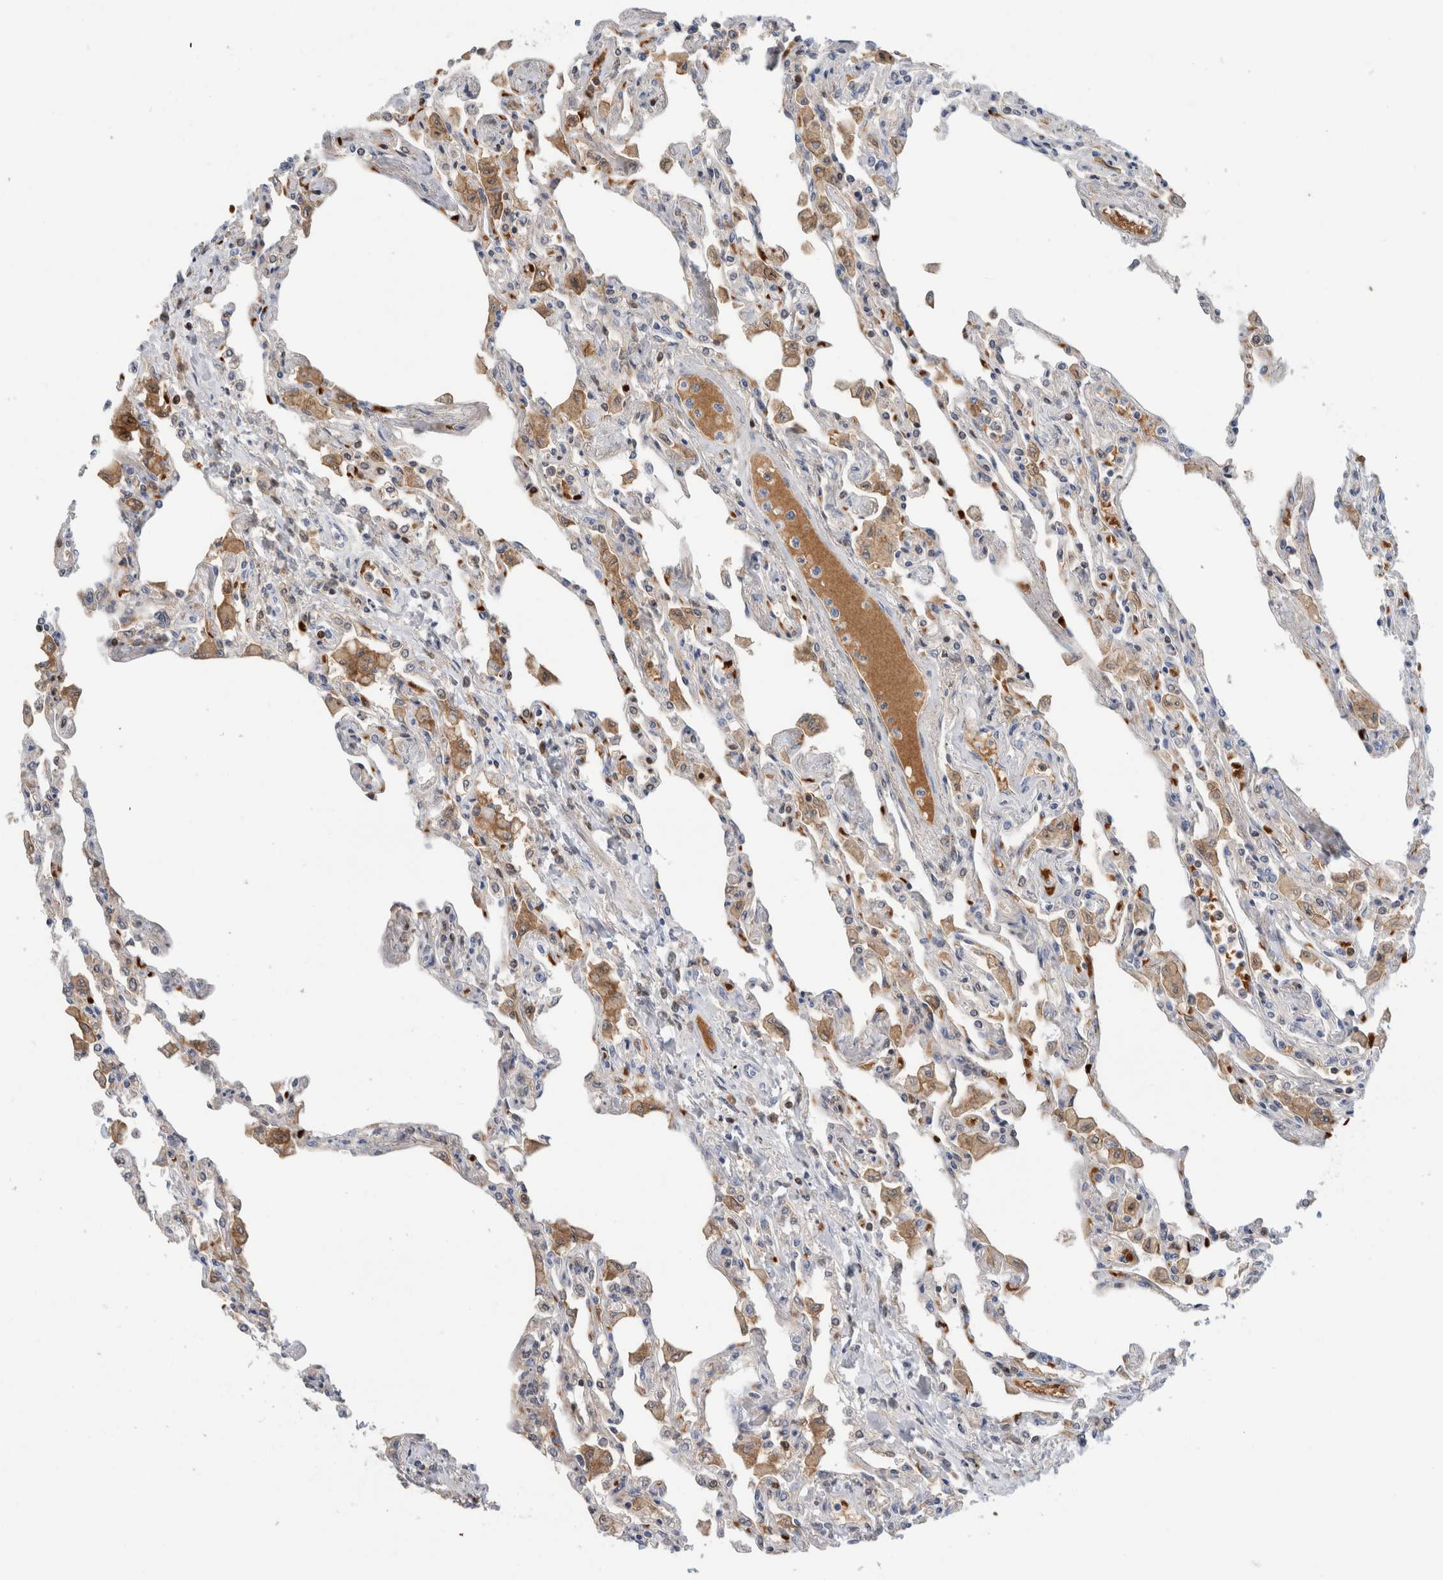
{"staining": {"intensity": "negative", "quantity": "none", "location": "none"}, "tissue": "lung", "cell_type": "Alveolar cells", "image_type": "normal", "snomed": [{"axis": "morphology", "description": "Normal tissue, NOS"}, {"axis": "topography", "description": "Bronchus"}, {"axis": "topography", "description": "Lung"}], "caption": "High power microscopy image of an IHC photomicrograph of normal lung, revealing no significant positivity in alveolar cells.", "gene": "CA1", "patient": {"sex": "female", "age": 49}}